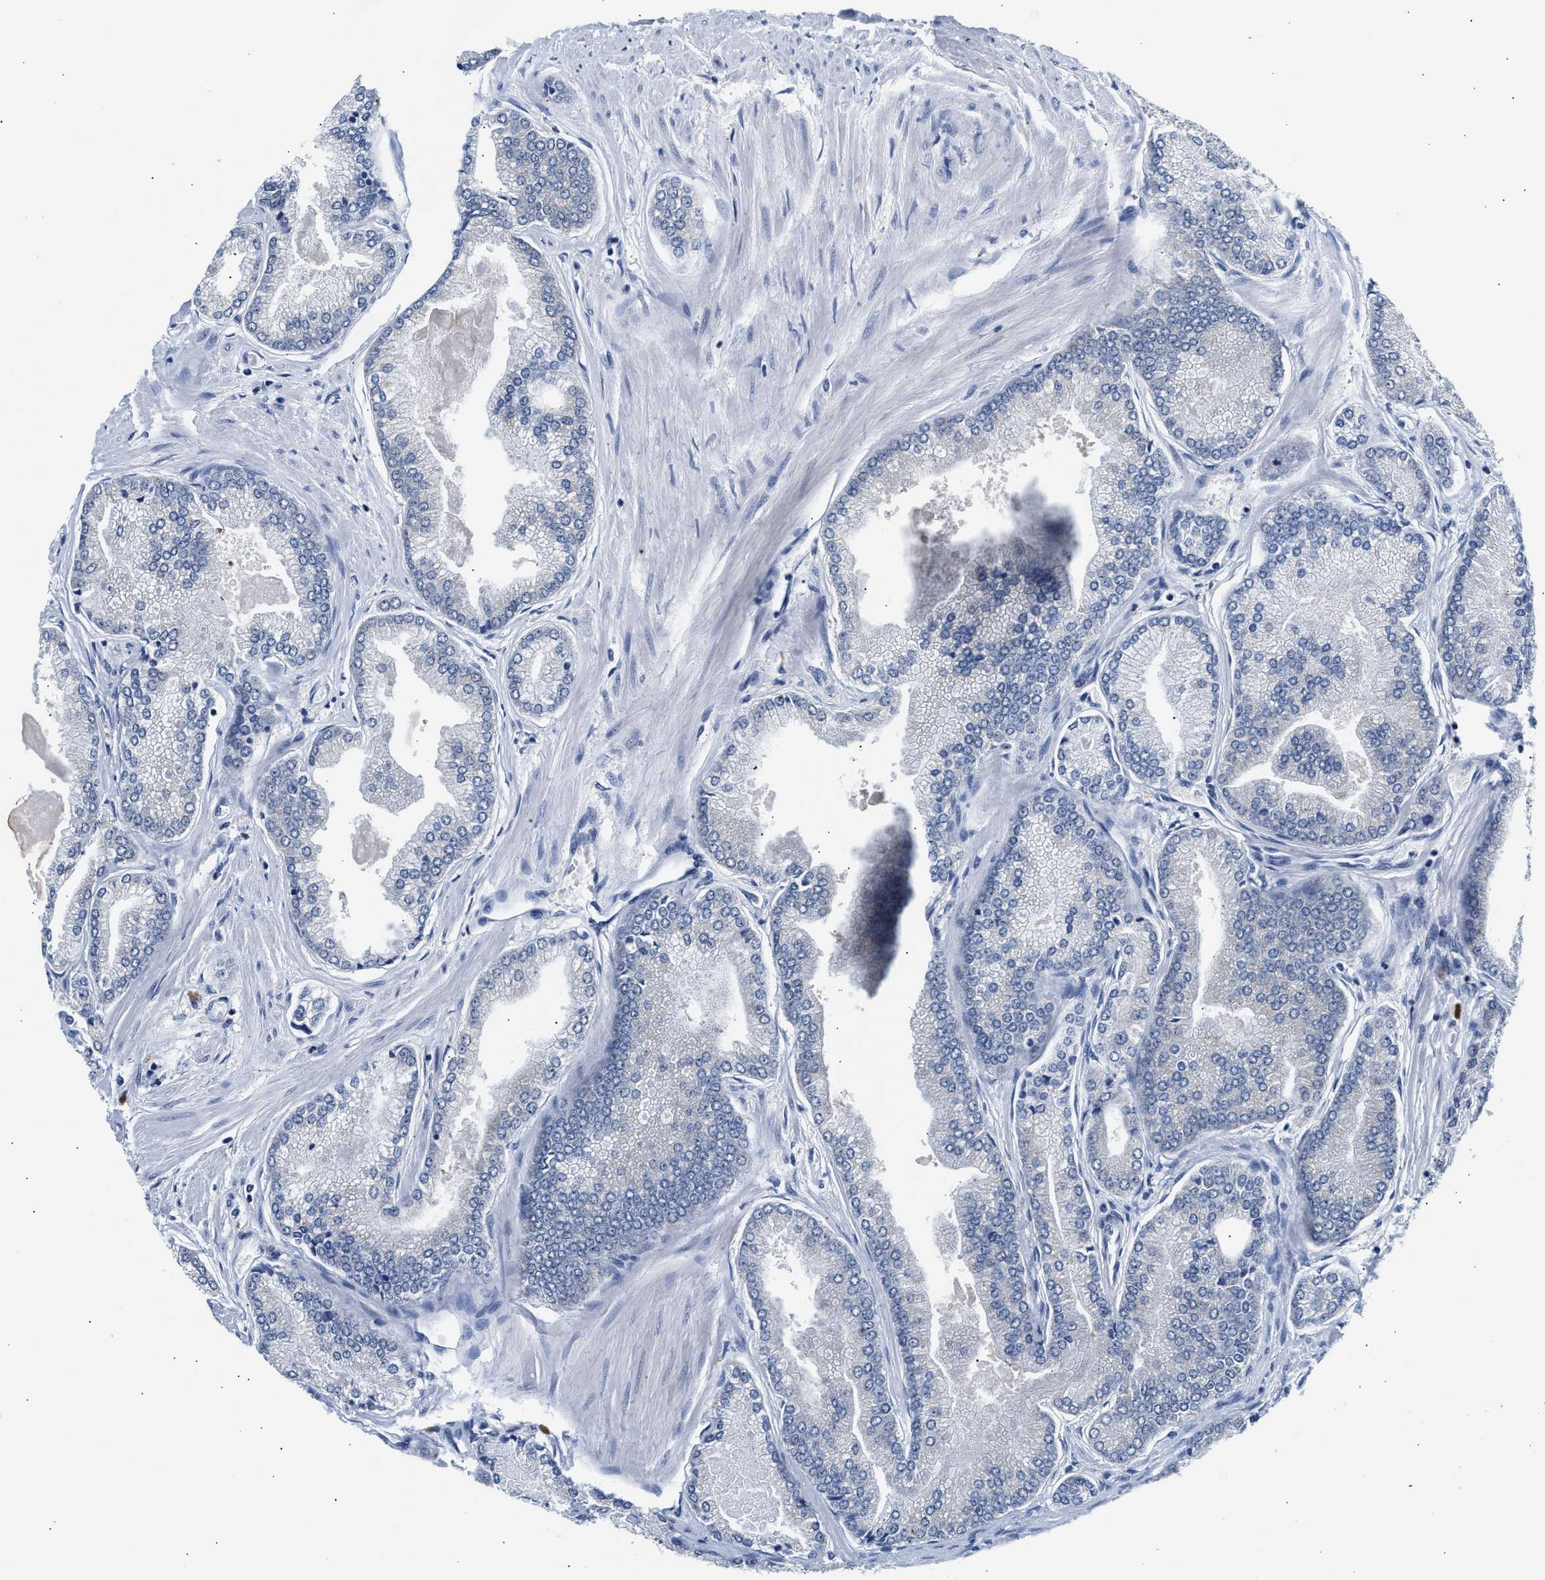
{"staining": {"intensity": "negative", "quantity": "none", "location": "none"}, "tissue": "prostate cancer", "cell_type": "Tumor cells", "image_type": "cancer", "snomed": [{"axis": "morphology", "description": "Adenocarcinoma, High grade"}, {"axis": "topography", "description": "Prostate"}], "caption": "IHC image of neoplastic tissue: prostate cancer (high-grade adenocarcinoma) stained with DAB displays no significant protein expression in tumor cells.", "gene": "PPM1L", "patient": {"sex": "male", "age": 61}}